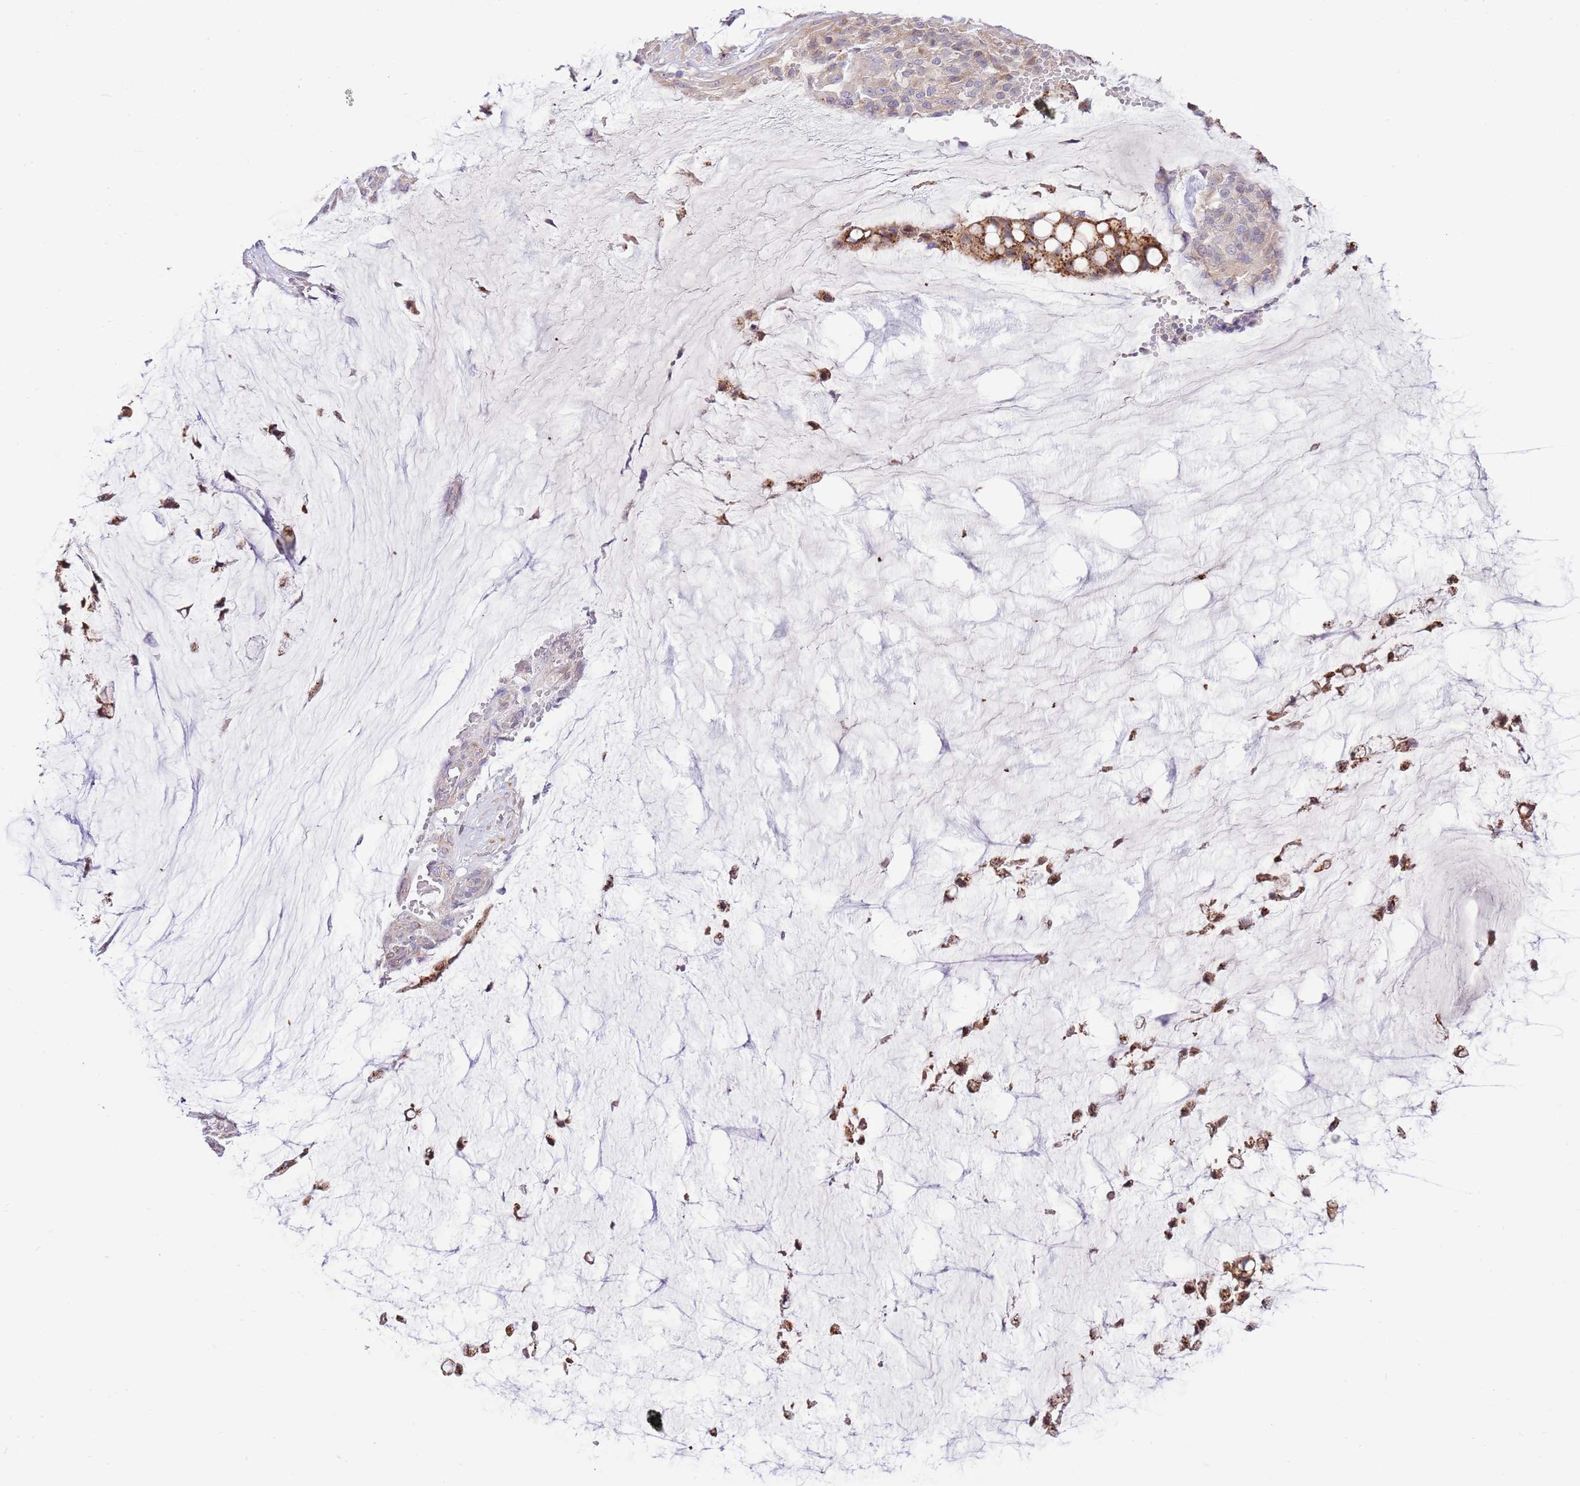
{"staining": {"intensity": "strong", "quantity": ">75%", "location": "cytoplasmic/membranous"}, "tissue": "ovarian cancer", "cell_type": "Tumor cells", "image_type": "cancer", "snomed": [{"axis": "morphology", "description": "Cystadenocarcinoma, mucinous, NOS"}, {"axis": "topography", "description": "Ovary"}], "caption": "Approximately >75% of tumor cells in ovarian cancer (mucinous cystadenocarcinoma) display strong cytoplasmic/membranous protein positivity as visualized by brown immunohistochemical staining.", "gene": "ARL2BP", "patient": {"sex": "female", "age": 39}}